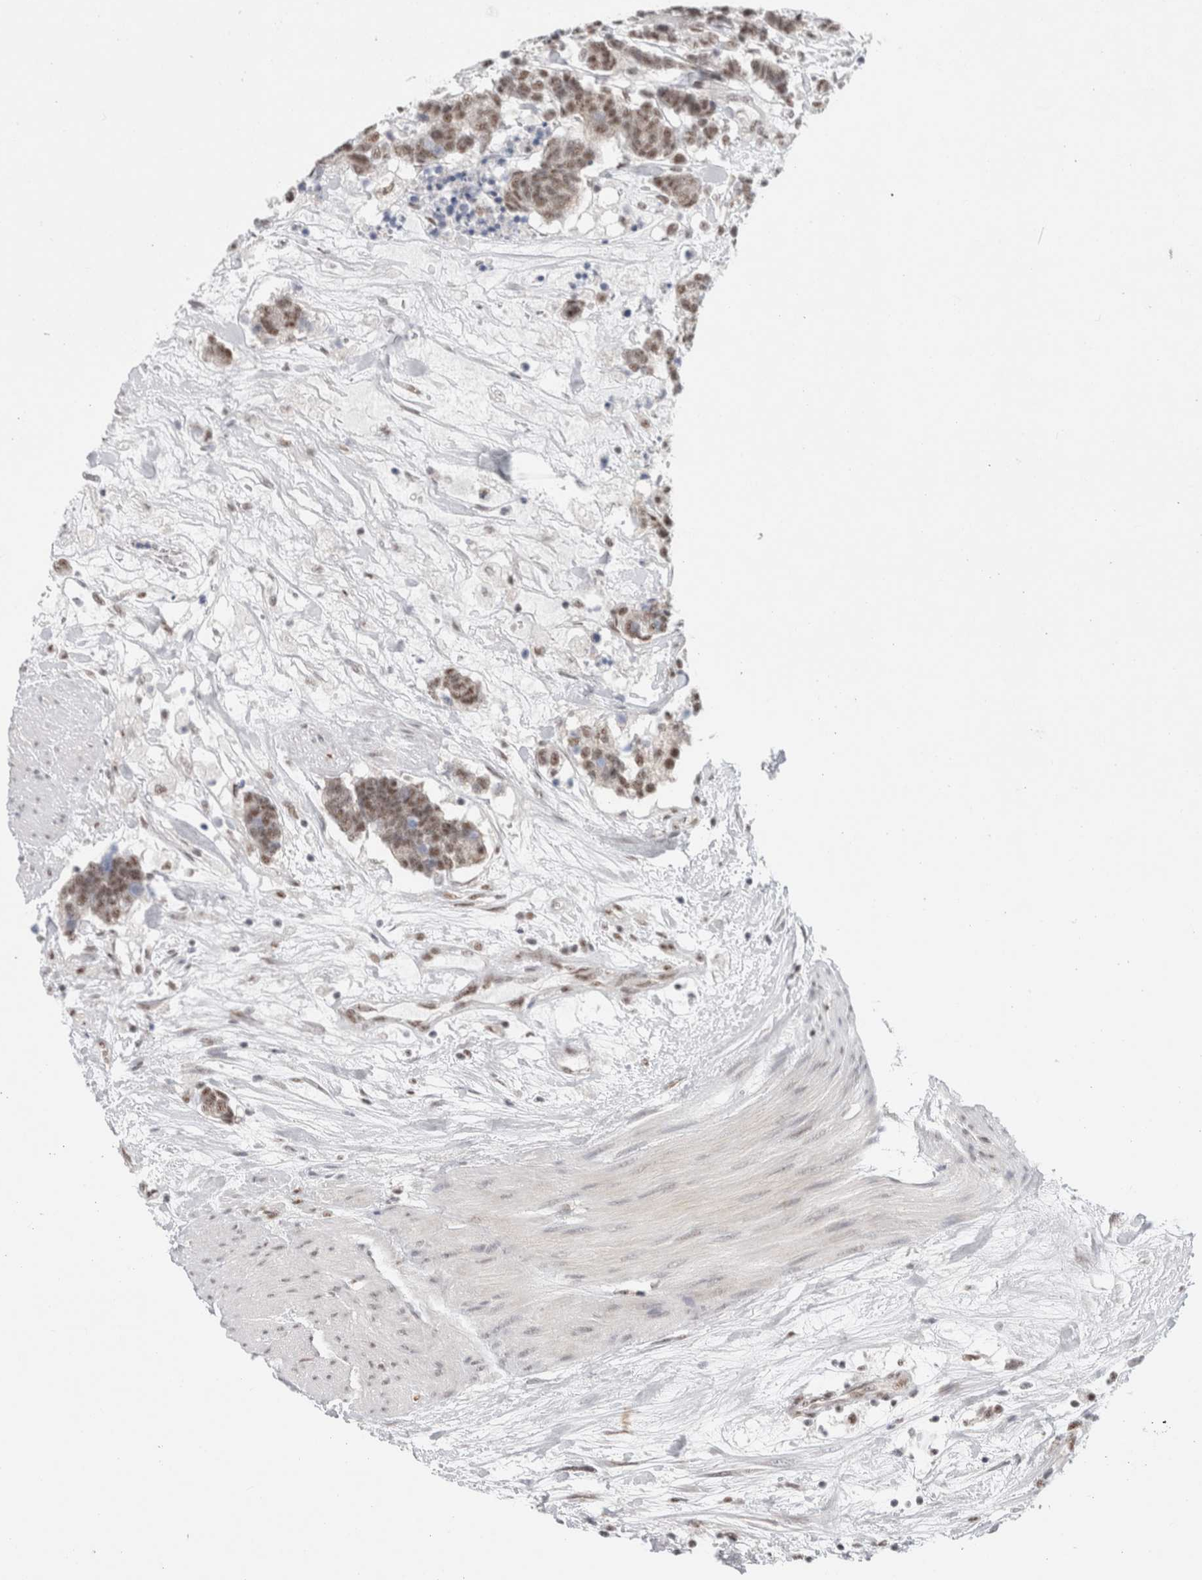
{"staining": {"intensity": "moderate", "quantity": ">75%", "location": "nuclear"}, "tissue": "carcinoid", "cell_type": "Tumor cells", "image_type": "cancer", "snomed": [{"axis": "morphology", "description": "Carcinoma, NOS"}, {"axis": "morphology", "description": "Carcinoid, malignant, NOS"}, {"axis": "topography", "description": "Urinary bladder"}], "caption": "Immunohistochemistry (IHC) photomicrograph of neoplastic tissue: carcinoid stained using IHC shows medium levels of moderate protein expression localized specifically in the nuclear of tumor cells, appearing as a nuclear brown color.", "gene": "TRMT12", "patient": {"sex": "male", "age": 57}}